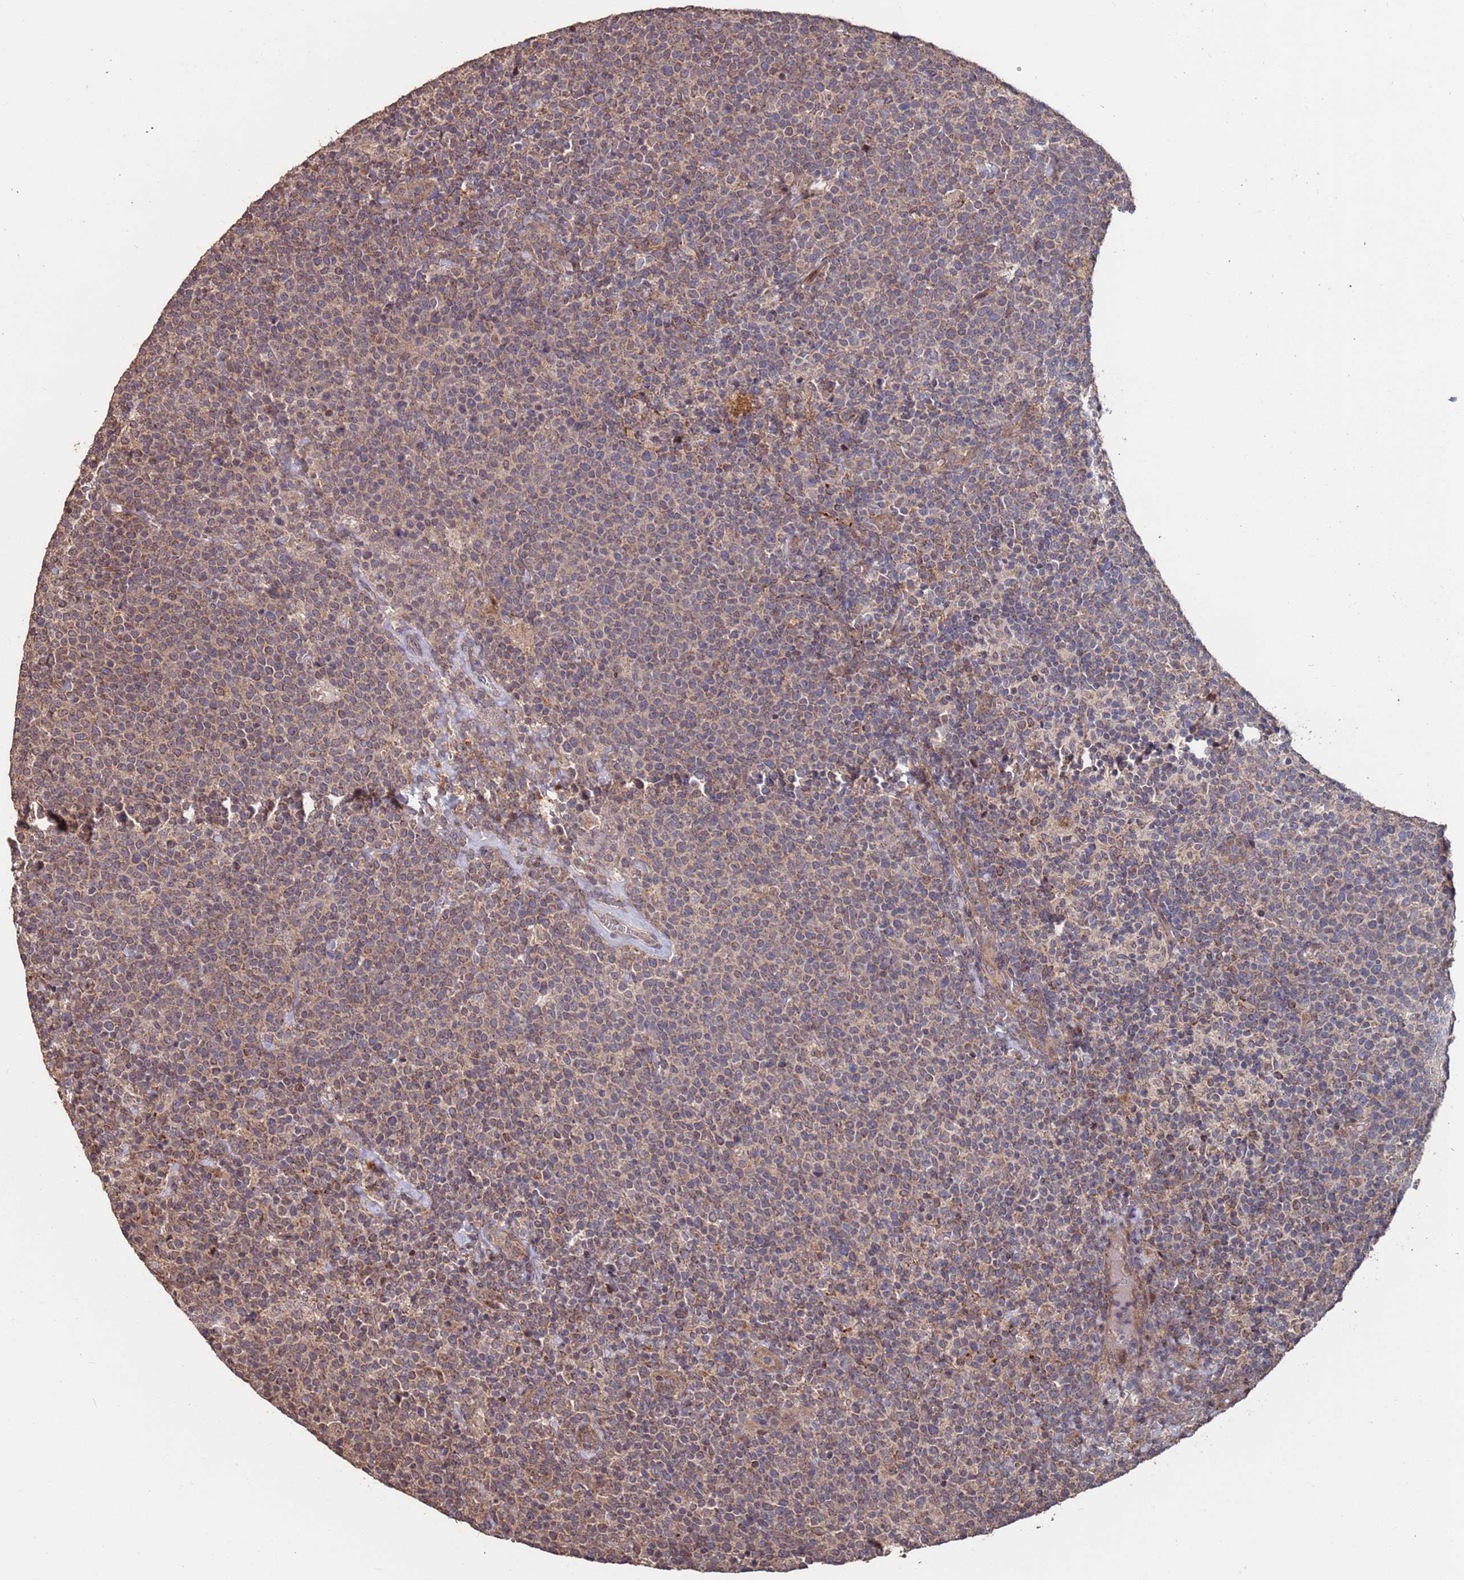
{"staining": {"intensity": "weak", "quantity": "25%-75%", "location": "cytoplasmic/membranous"}, "tissue": "lymphoma", "cell_type": "Tumor cells", "image_type": "cancer", "snomed": [{"axis": "morphology", "description": "Malignant lymphoma, non-Hodgkin's type, High grade"}, {"axis": "topography", "description": "Lymph node"}], "caption": "Immunohistochemical staining of human lymphoma demonstrates low levels of weak cytoplasmic/membranous positivity in approximately 25%-75% of tumor cells.", "gene": "PRR7", "patient": {"sex": "male", "age": 61}}